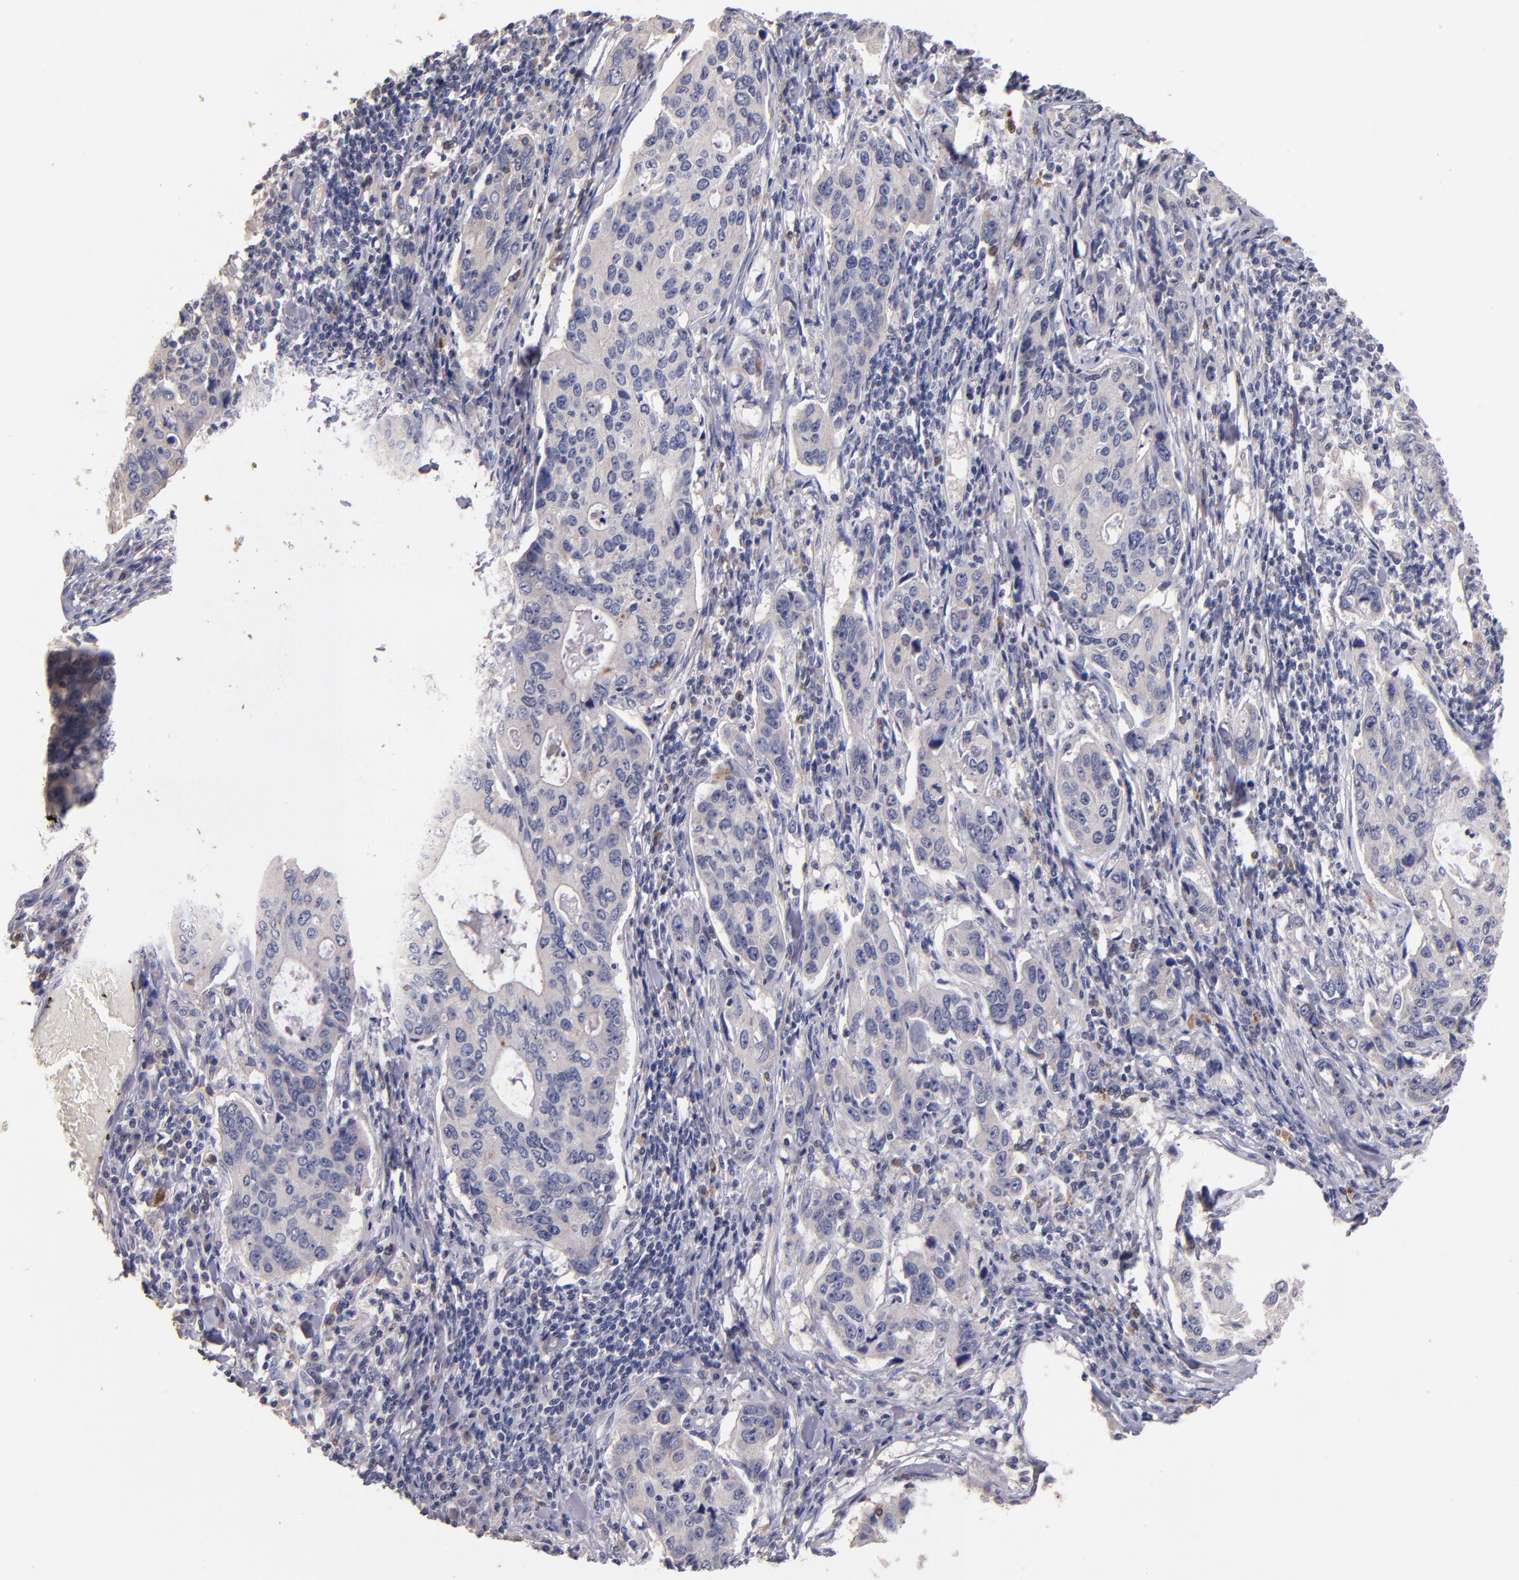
{"staining": {"intensity": "weak", "quantity": "<25%", "location": "cytoplasmic/membranous"}, "tissue": "stomach cancer", "cell_type": "Tumor cells", "image_type": "cancer", "snomed": [{"axis": "morphology", "description": "Adenocarcinoma, NOS"}, {"axis": "topography", "description": "Esophagus"}, {"axis": "topography", "description": "Stomach"}], "caption": "Immunohistochemistry (IHC) of stomach cancer demonstrates no positivity in tumor cells.", "gene": "MAGEE1", "patient": {"sex": "male", "age": 74}}